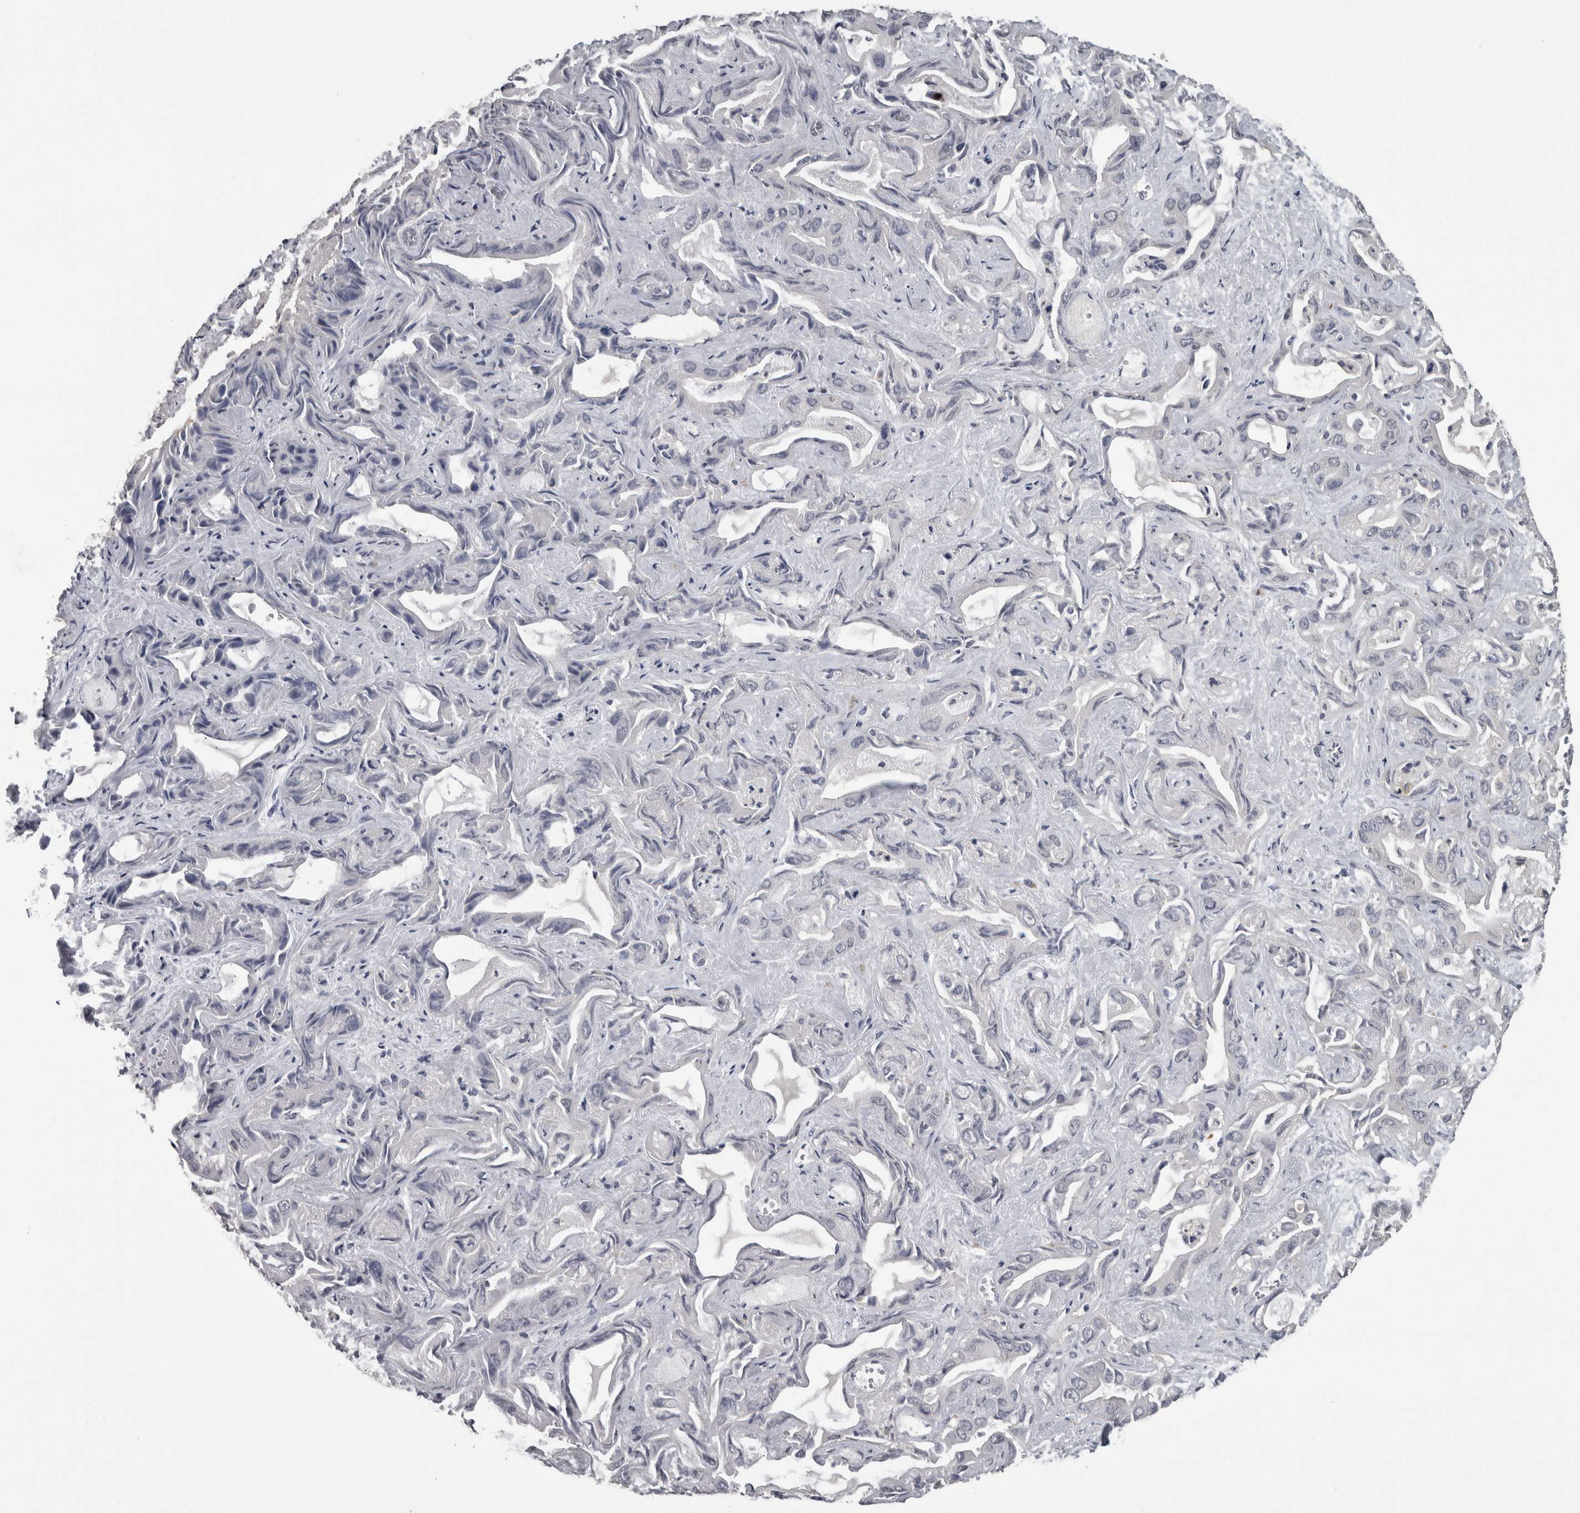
{"staining": {"intensity": "negative", "quantity": "none", "location": "none"}, "tissue": "liver cancer", "cell_type": "Tumor cells", "image_type": "cancer", "snomed": [{"axis": "morphology", "description": "Cholangiocarcinoma"}, {"axis": "topography", "description": "Liver"}], "caption": "Tumor cells are negative for brown protein staining in cholangiocarcinoma (liver).", "gene": "NAAA", "patient": {"sex": "female", "age": 52}}